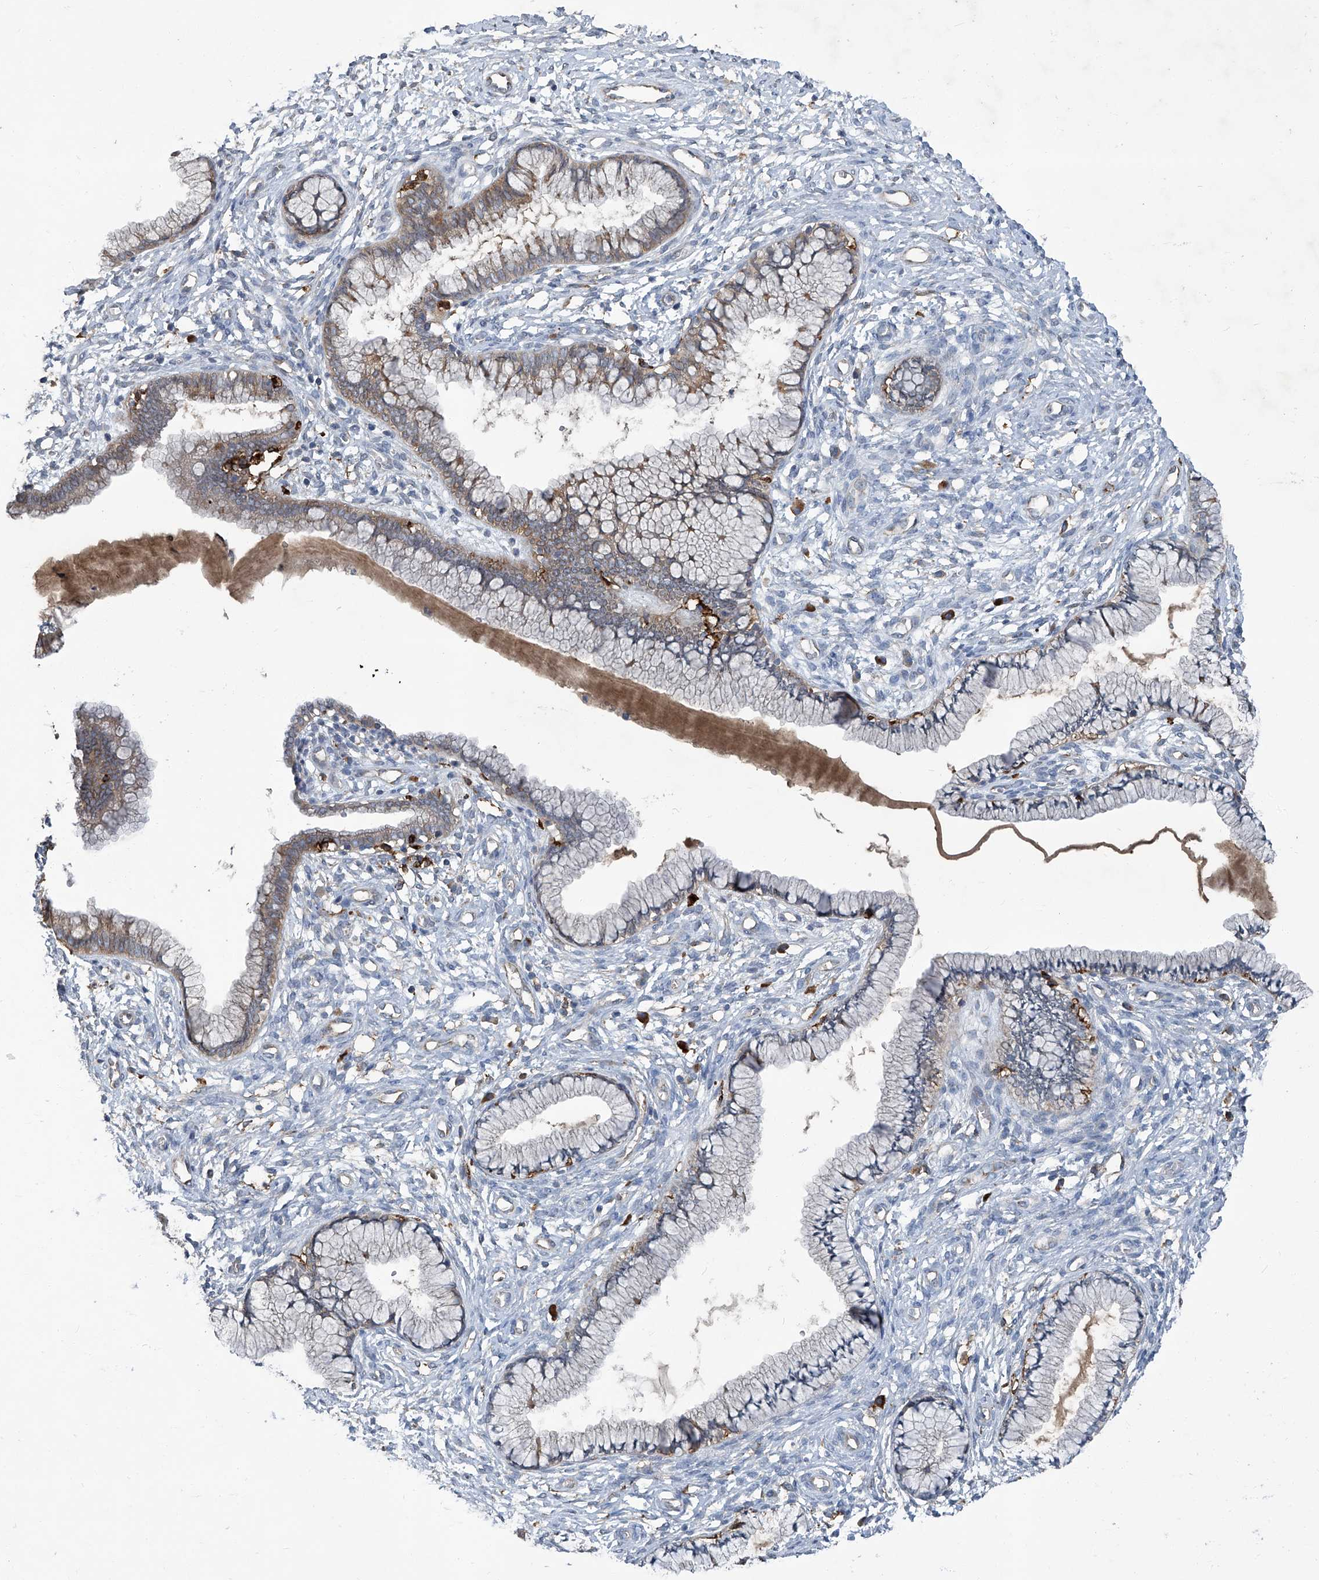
{"staining": {"intensity": "weak", "quantity": "25%-75%", "location": "cytoplasmic/membranous"}, "tissue": "cervix", "cell_type": "Glandular cells", "image_type": "normal", "snomed": [{"axis": "morphology", "description": "Normal tissue, NOS"}, {"axis": "topography", "description": "Cervix"}], "caption": "Glandular cells display low levels of weak cytoplasmic/membranous expression in approximately 25%-75% of cells in benign human cervix. (DAB (3,3'-diaminobenzidine) = brown stain, brightfield microscopy at high magnification).", "gene": "FAM167A", "patient": {"sex": "female", "age": 36}}